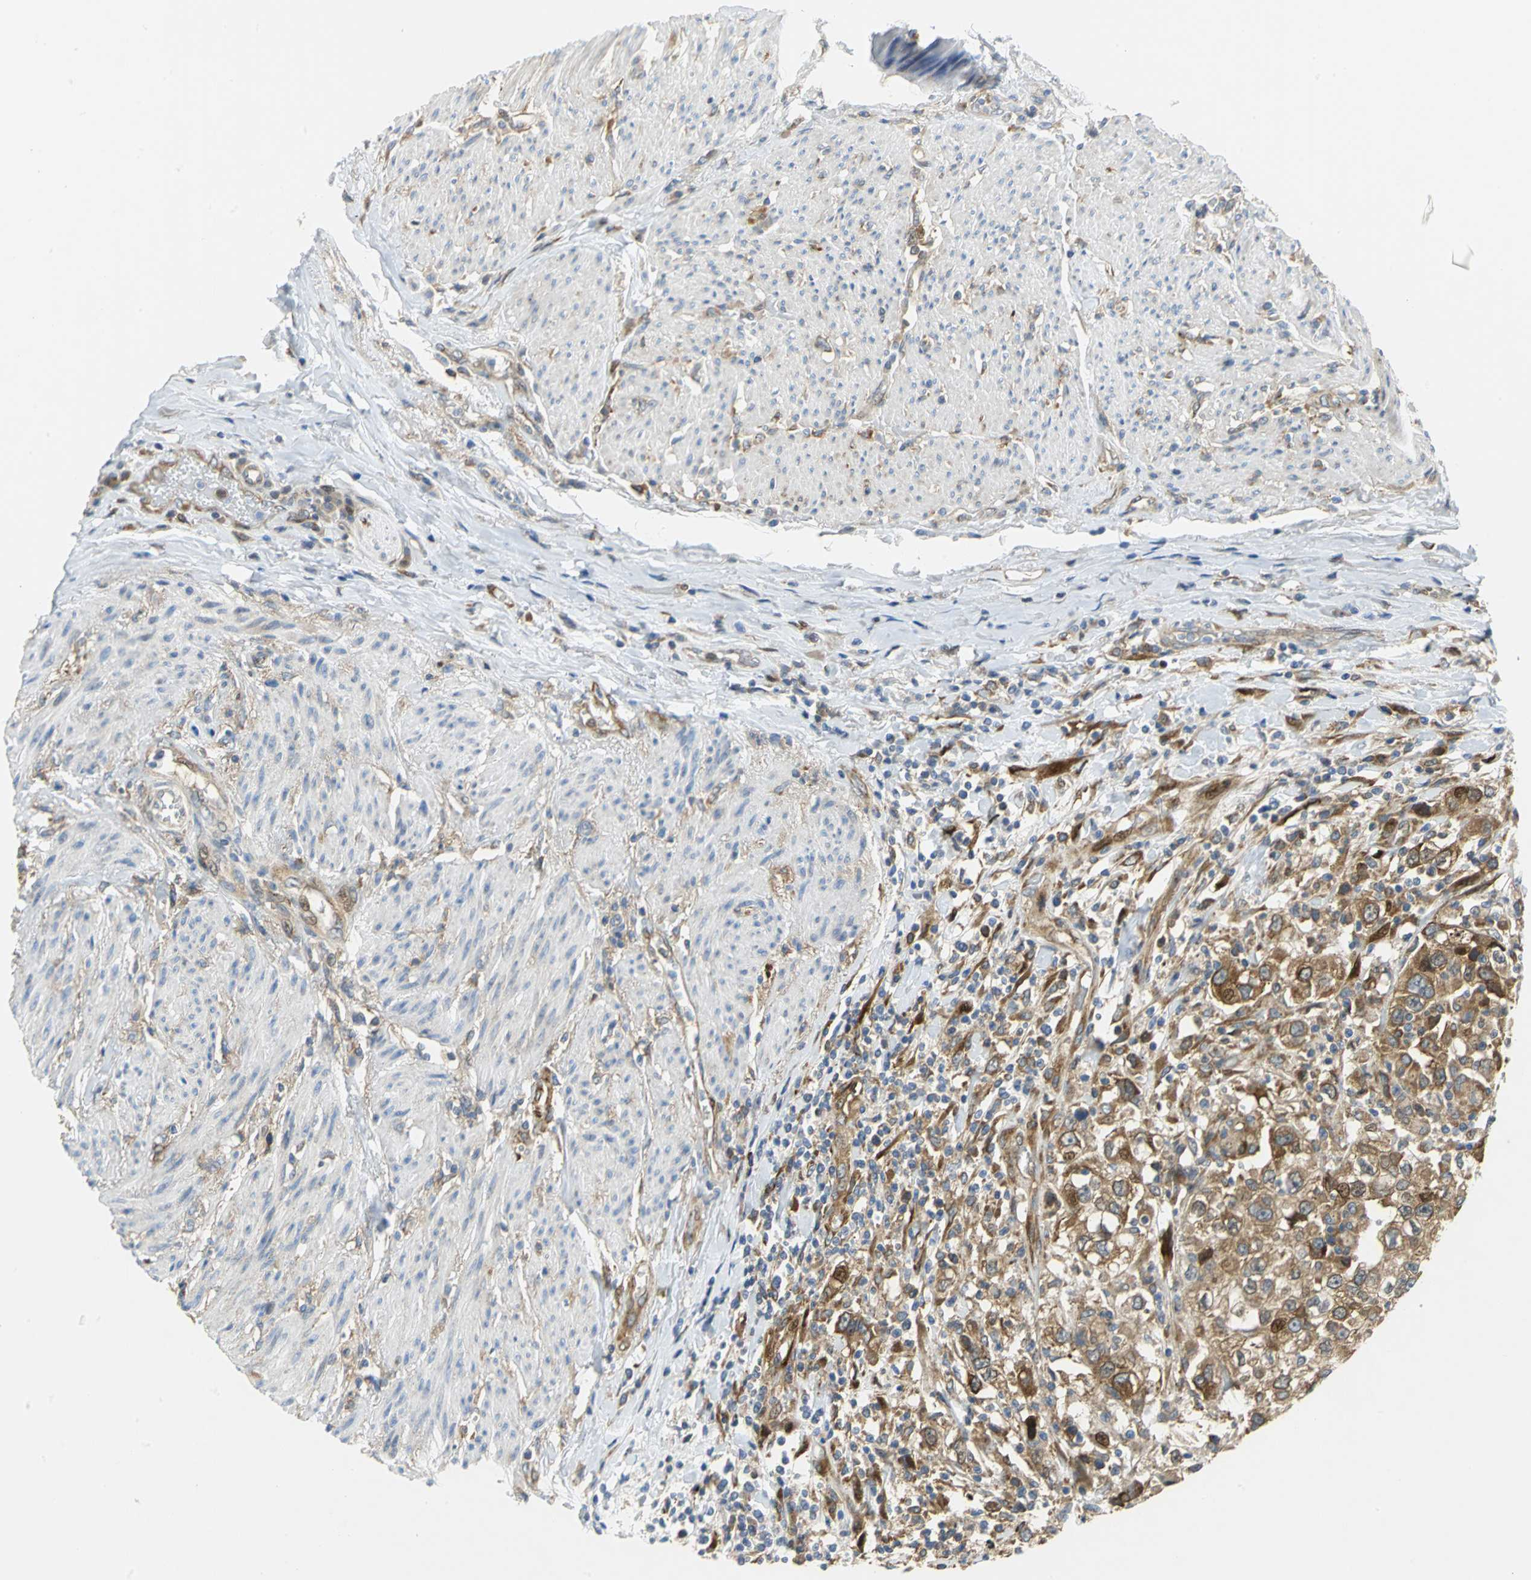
{"staining": {"intensity": "moderate", "quantity": ">75%", "location": "cytoplasmic/membranous,nuclear"}, "tissue": "urothelial cancer", "cell_type": "Tumor cells", "image_type": "cancer", "snomed": [{"axis": "morphology", "description": "Urothelial carcinoma, High grade"}, {"axis": "topography", "description": "Urinary bladder"}], "caption": "Protein expression analysis of human urothelial cancer reveals moderate cytoplasmic/membranous and nuclear expression in about >75% of tumor cells. The protein of interest is stained brown, and the nuclei are stained in blue (DAB IHC with brightfield microscopy, high magnification).", "gene": "YBX1", "patient": {"sex": "female", "age": 80}}